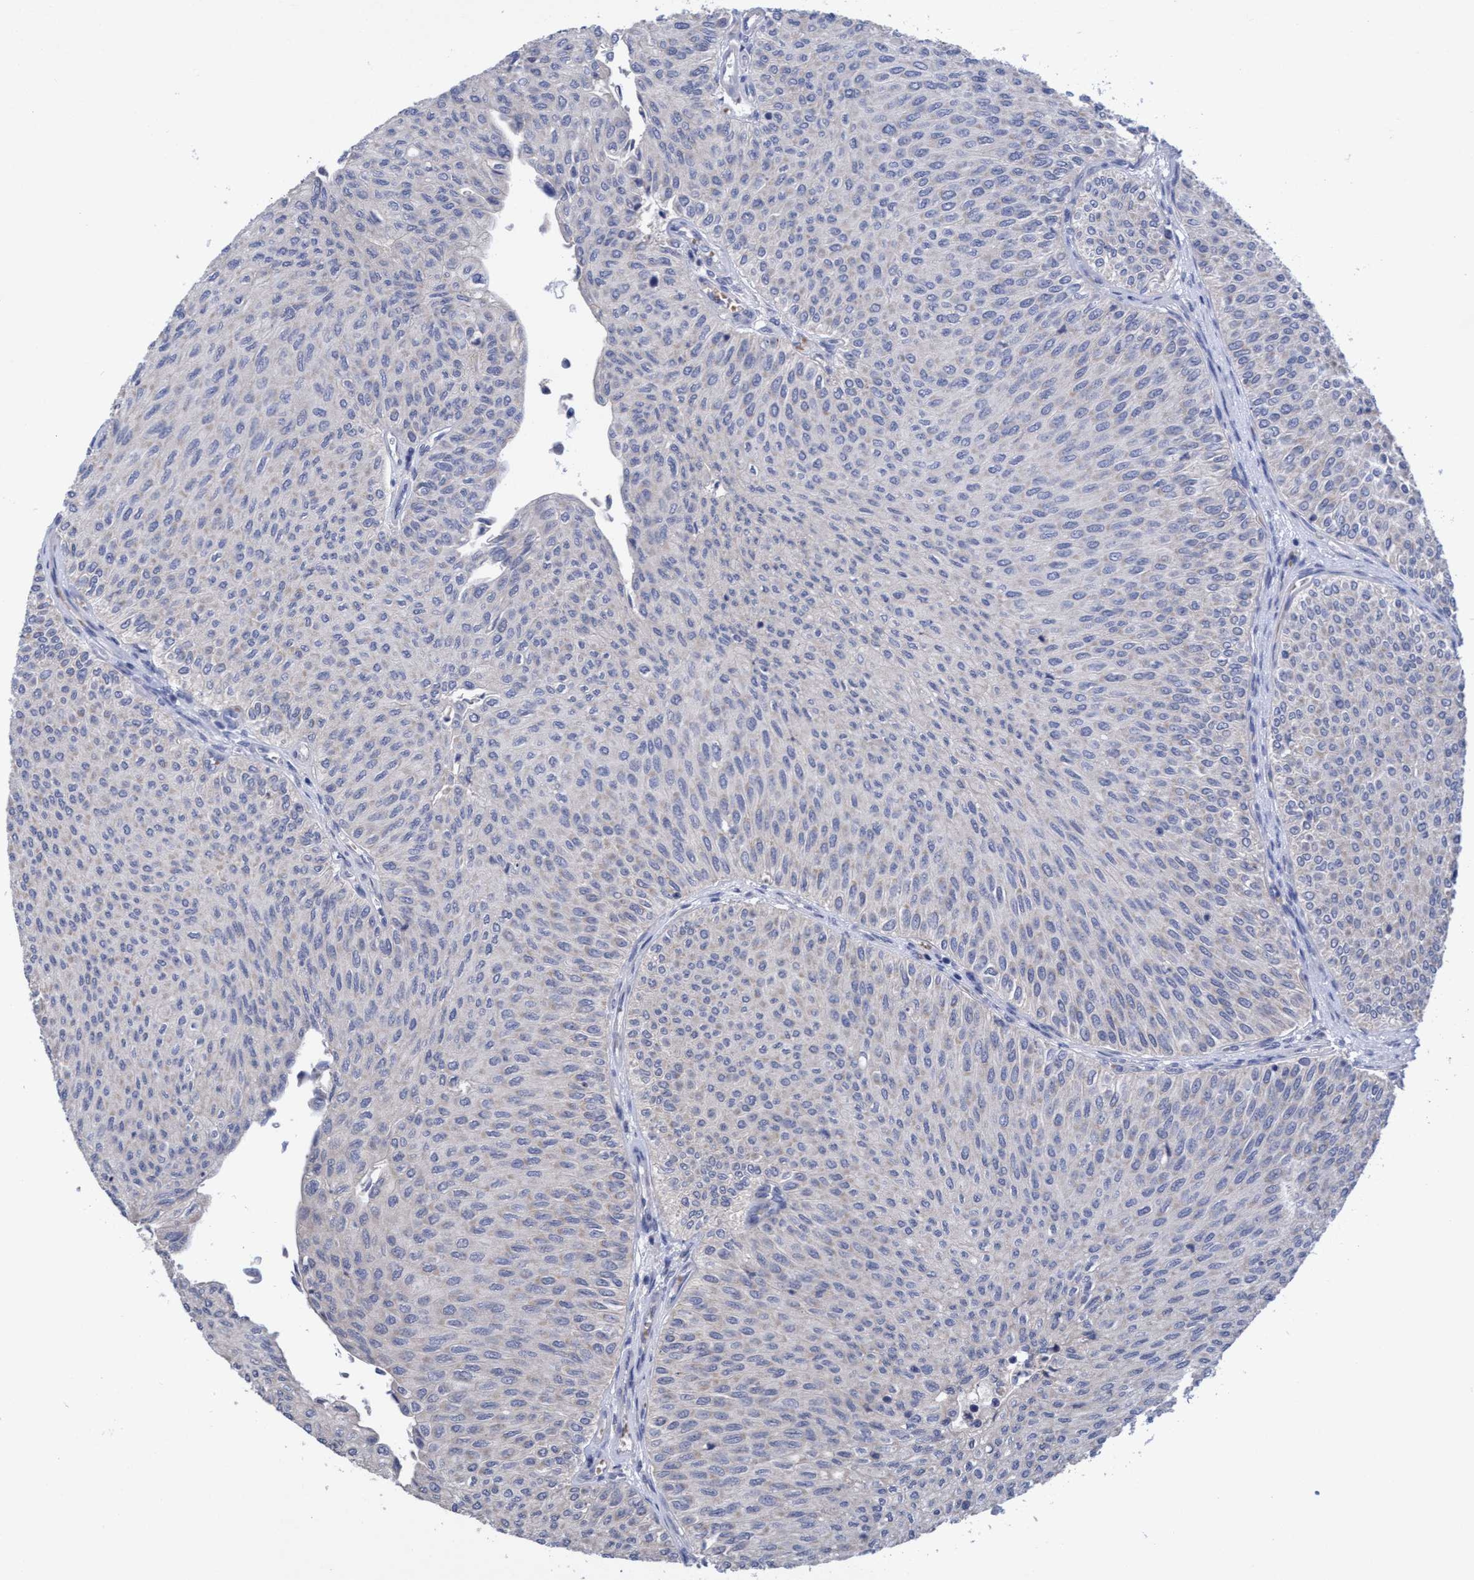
{"staining": {"intensity": "negative", "quantity": "none", "location": "none"}, "tissue": "urothelial cancer", "cell_type": "Tumor cells", "image_type": "cancer", "snomed": [{"axis": "morphology", "description": "Urothelial carcinoma, Low grade"}, {"axis": "topography", "description": "Urinary bladder"}], "caption": "Protein analysis of low-grade urothelial carcinoma reveals no significant positivity in tumor cells.", "gene": "SEMA4D", "patient": {"sex": "male", "age": 78}}